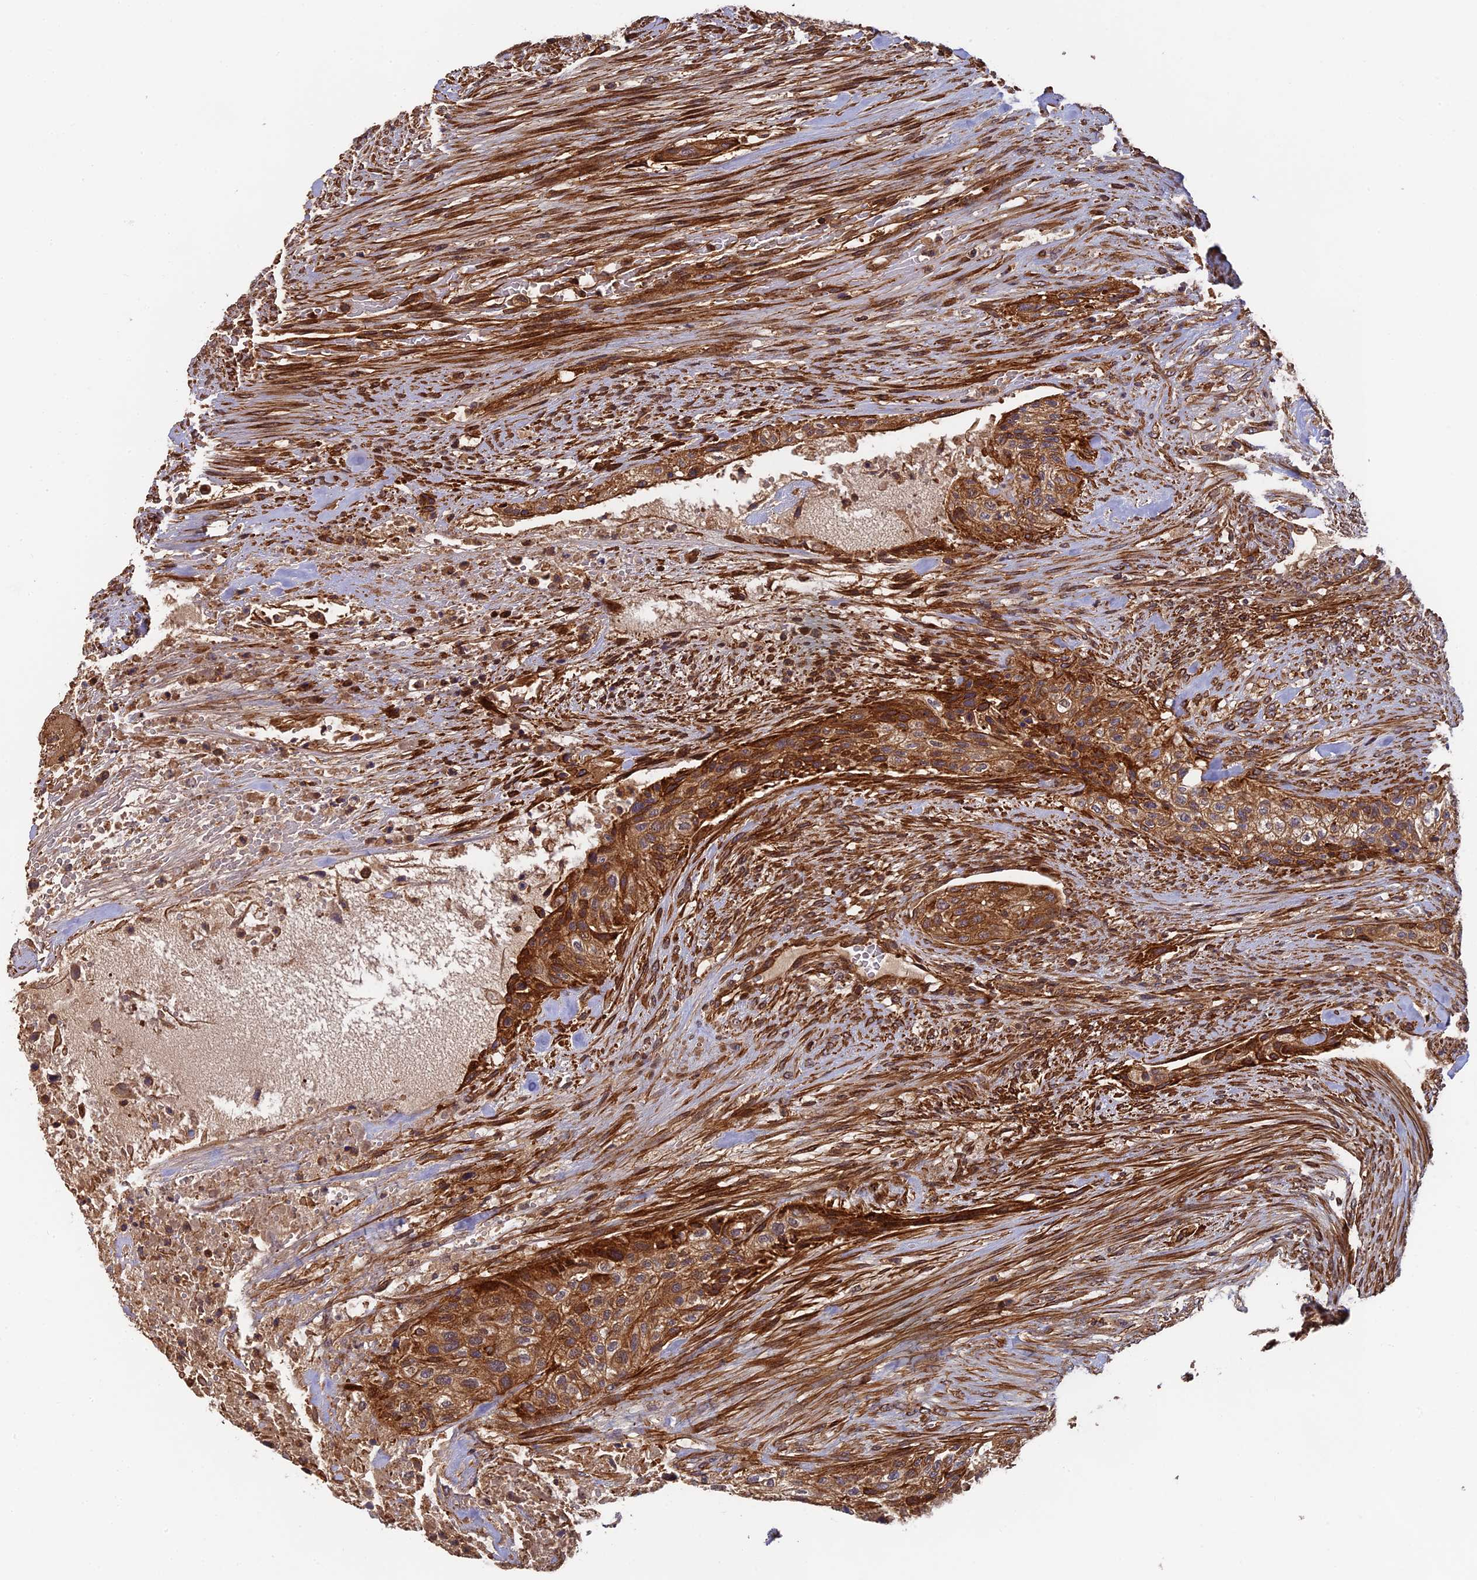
{"staining": {"intensity": "moderate", "quantity": ">75%", "location": "cytoplasmic/membranous"}, "tissue": "urothelial cancer", "cell_type": "Tumor cells", "image_type": "cancer", "snomed": [{"axis": "morphology", "description": "Urothelial carcinoma, High grade"}, {"axis": "topography", "description": "Urinary bladder"}], "caption": "This micrograph displays immunohistochemistry staining of human urothelial cancer, with medium moderate cytoplasmic/membranous expression in about >75% of tumor cells.", "gene": "OSBPL1A", "patient": {"sex": "male", "age": 35}}